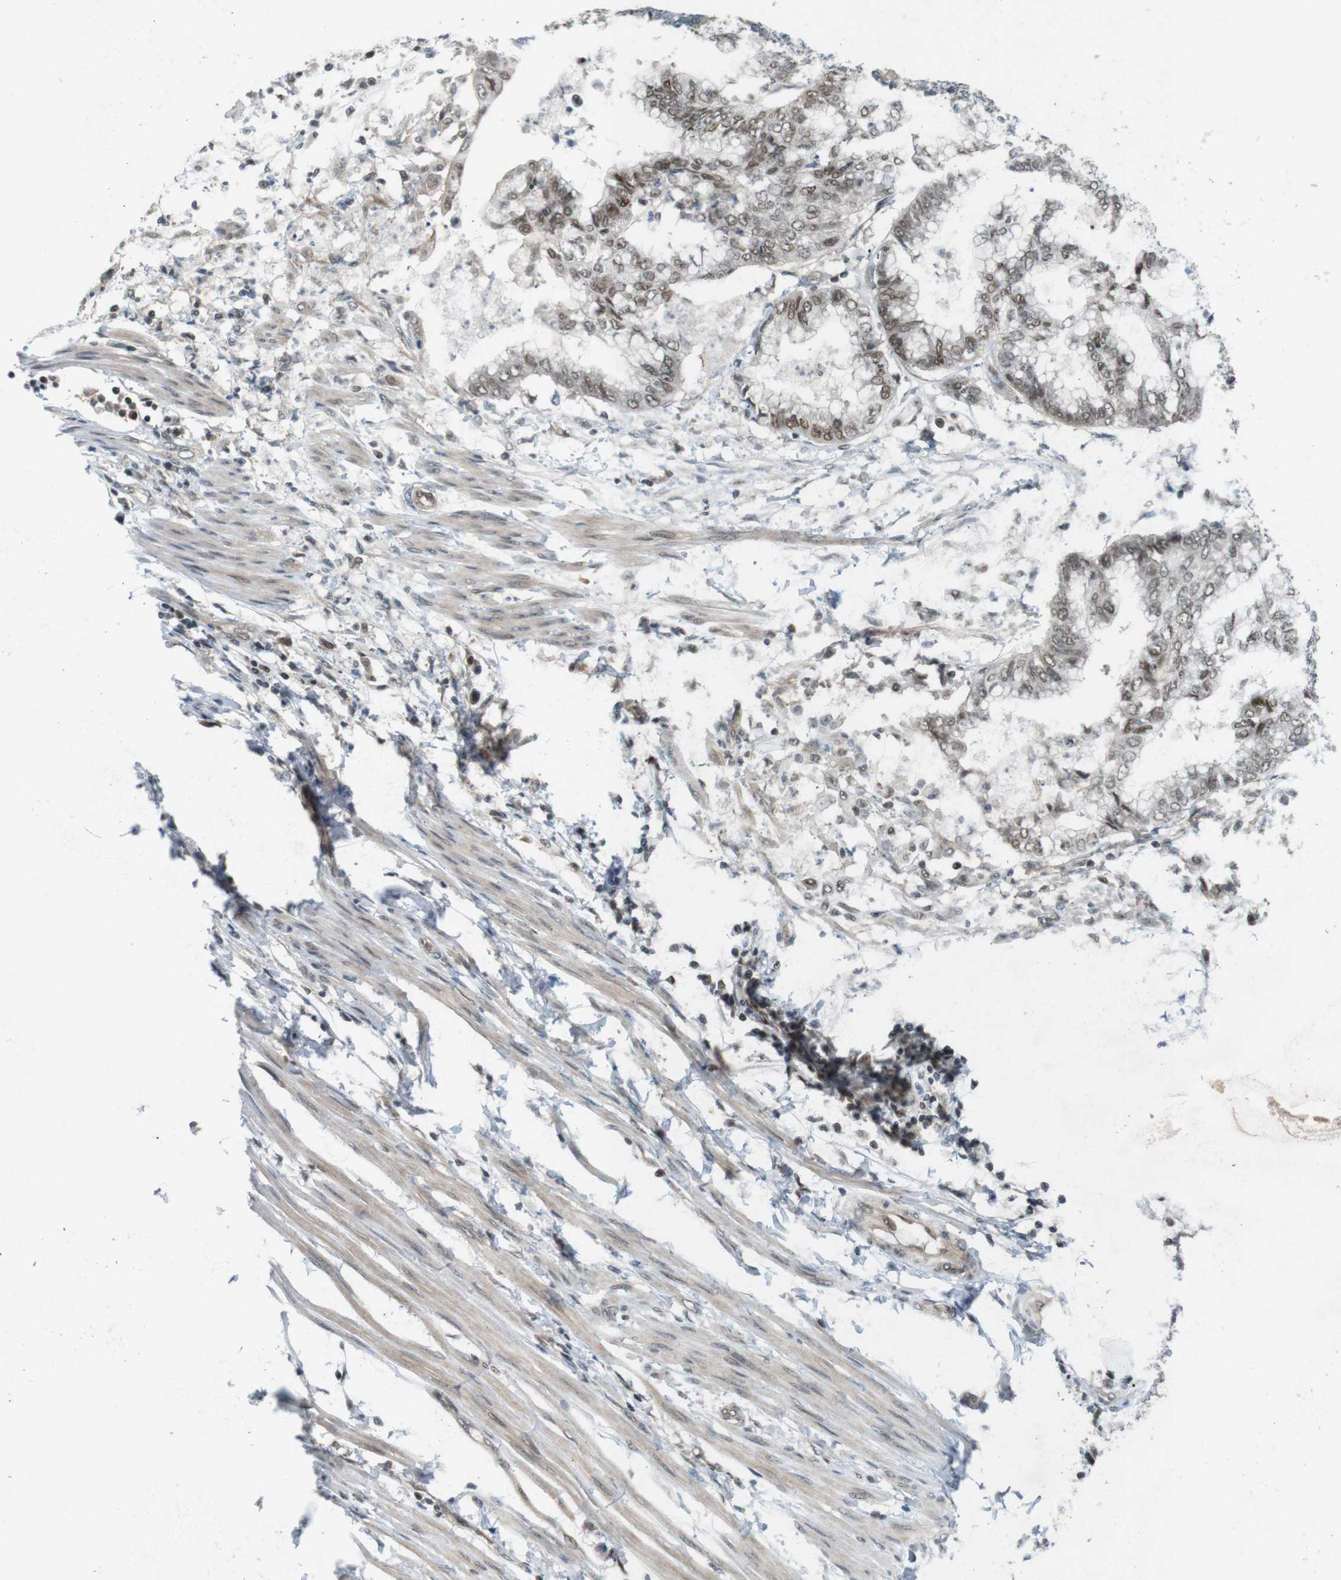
{"staining": {"intensity": "moderate", "quantity": ">75%", "location": "nuclear"}, "tissue": "endometrial cancer", "cell_type": "Tumor cells", "image_type": "cancer", "snomed": [{"axis": "morphology", "description": "Necrosis, NOS"}, {"axis": "morphology", "description": "Adenocarcinoma, NOS"}, {"axis": "topography", "description": "Endometrium"}], "caption": "Human adenocarcinoma (endometrial) stained for a protein (brown) reveals moderate nuclear positive staining in approximately >75% of tumor cells.", "gene": "MAPKAPK5", "patient": {"sex": "female", "age": 79}}